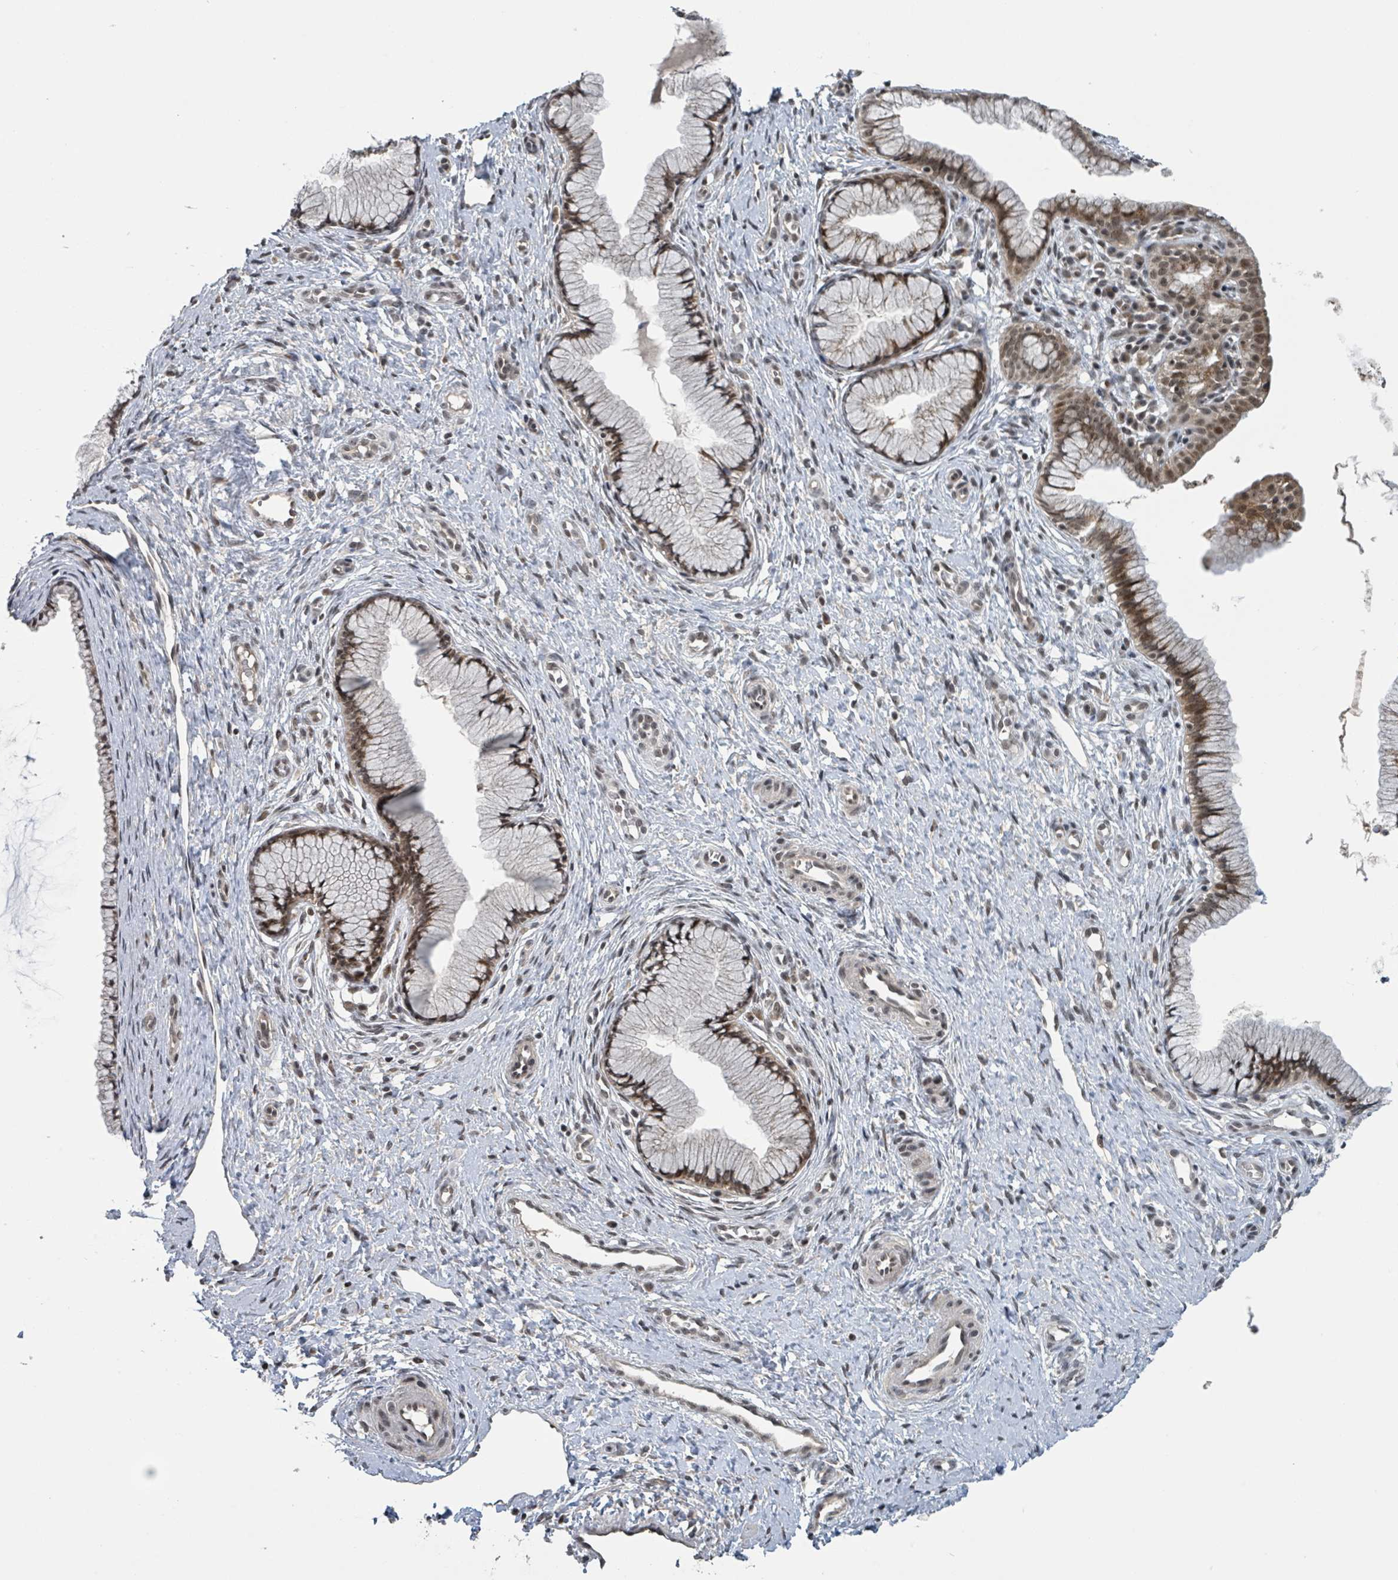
{"staining": {"intensity": "strong", "quantity": ">75%", "location": "cytoplasmic/membranous,nuclear"}, "tissue": "cervix", "cell_type": "Glandular cells", "image_type": "normal", "snomed": [{"axis": "morphology", "description": "Normal tissue, NOS"}, {"axis": "topography", "description": "Cervix"}], "caption": "A histopathology image of cervix stained for a protein shows strong cytoplasmic/membranous,nuclear brown staining in glandular cells. (DAB (3,3'-diaminobenzidine) = brown stain, brightfield microscopy at high magnification).", "gene": "ZBTB14", "patient": {"sex": "female", "age": 36}}